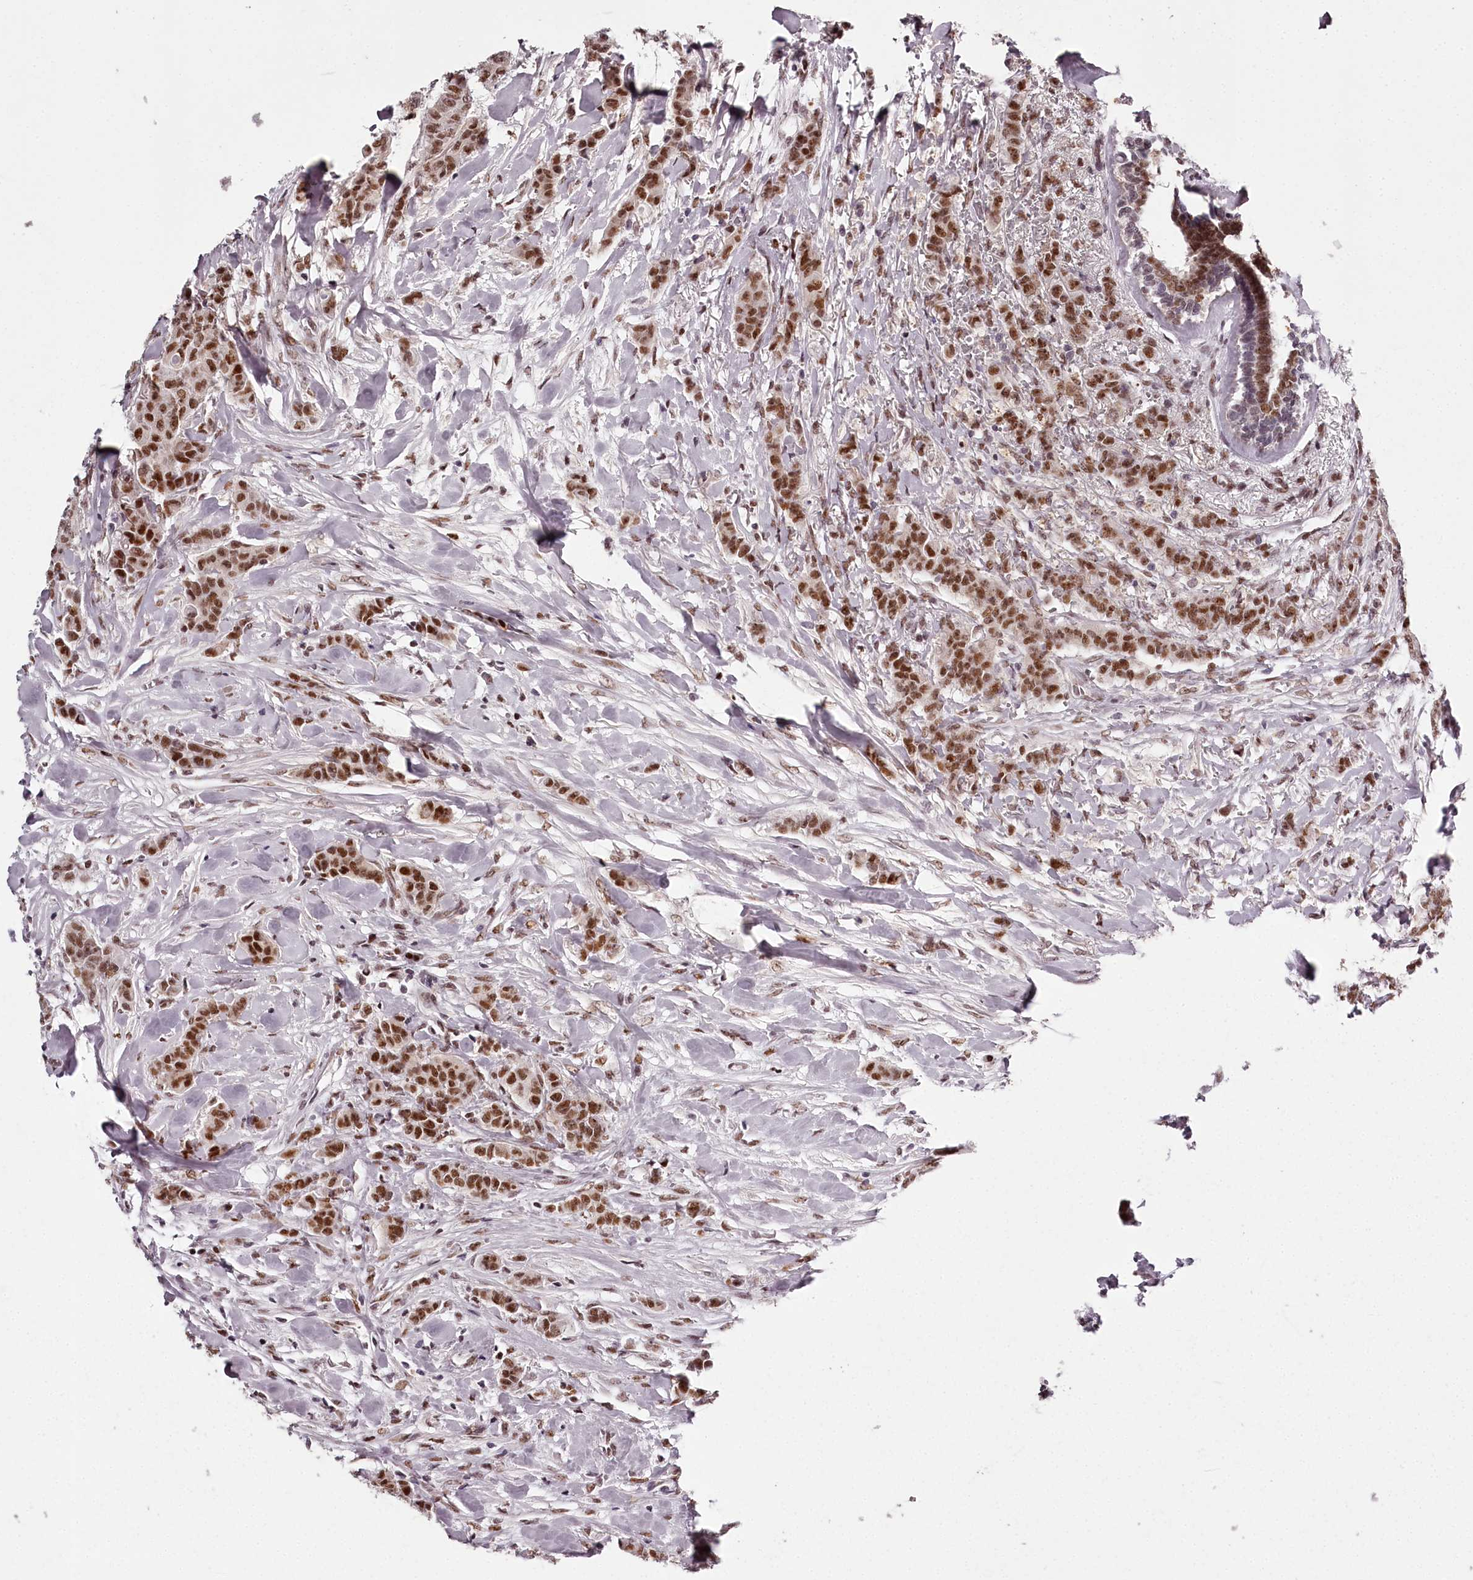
{"staining": {"intensity": "moderate", "quantity": ">75%", "location": "nuclear"}, "tissue": "breast cancer", "cell_type": "Tumor cells", "image_type": "cancer", "snomed": [{"axis": "morphology", "description": "Duct carcinoma"}, {"axis": "topography", "description": "Breast"}], "caption": "Immunohistochemistry of breast cancer (invasive ductal carcinoma) exhibits medium levels of moderate nuclear positivity in about >75% of tumor cells. Using DAB (3,3'-diaminobenzidine) (brown) and hematoxylin (blue) stains, captured at high magnification using brightfield microscopy.", "gene": "PSPC1", "patient": {"sex": "female", "age": 40}}